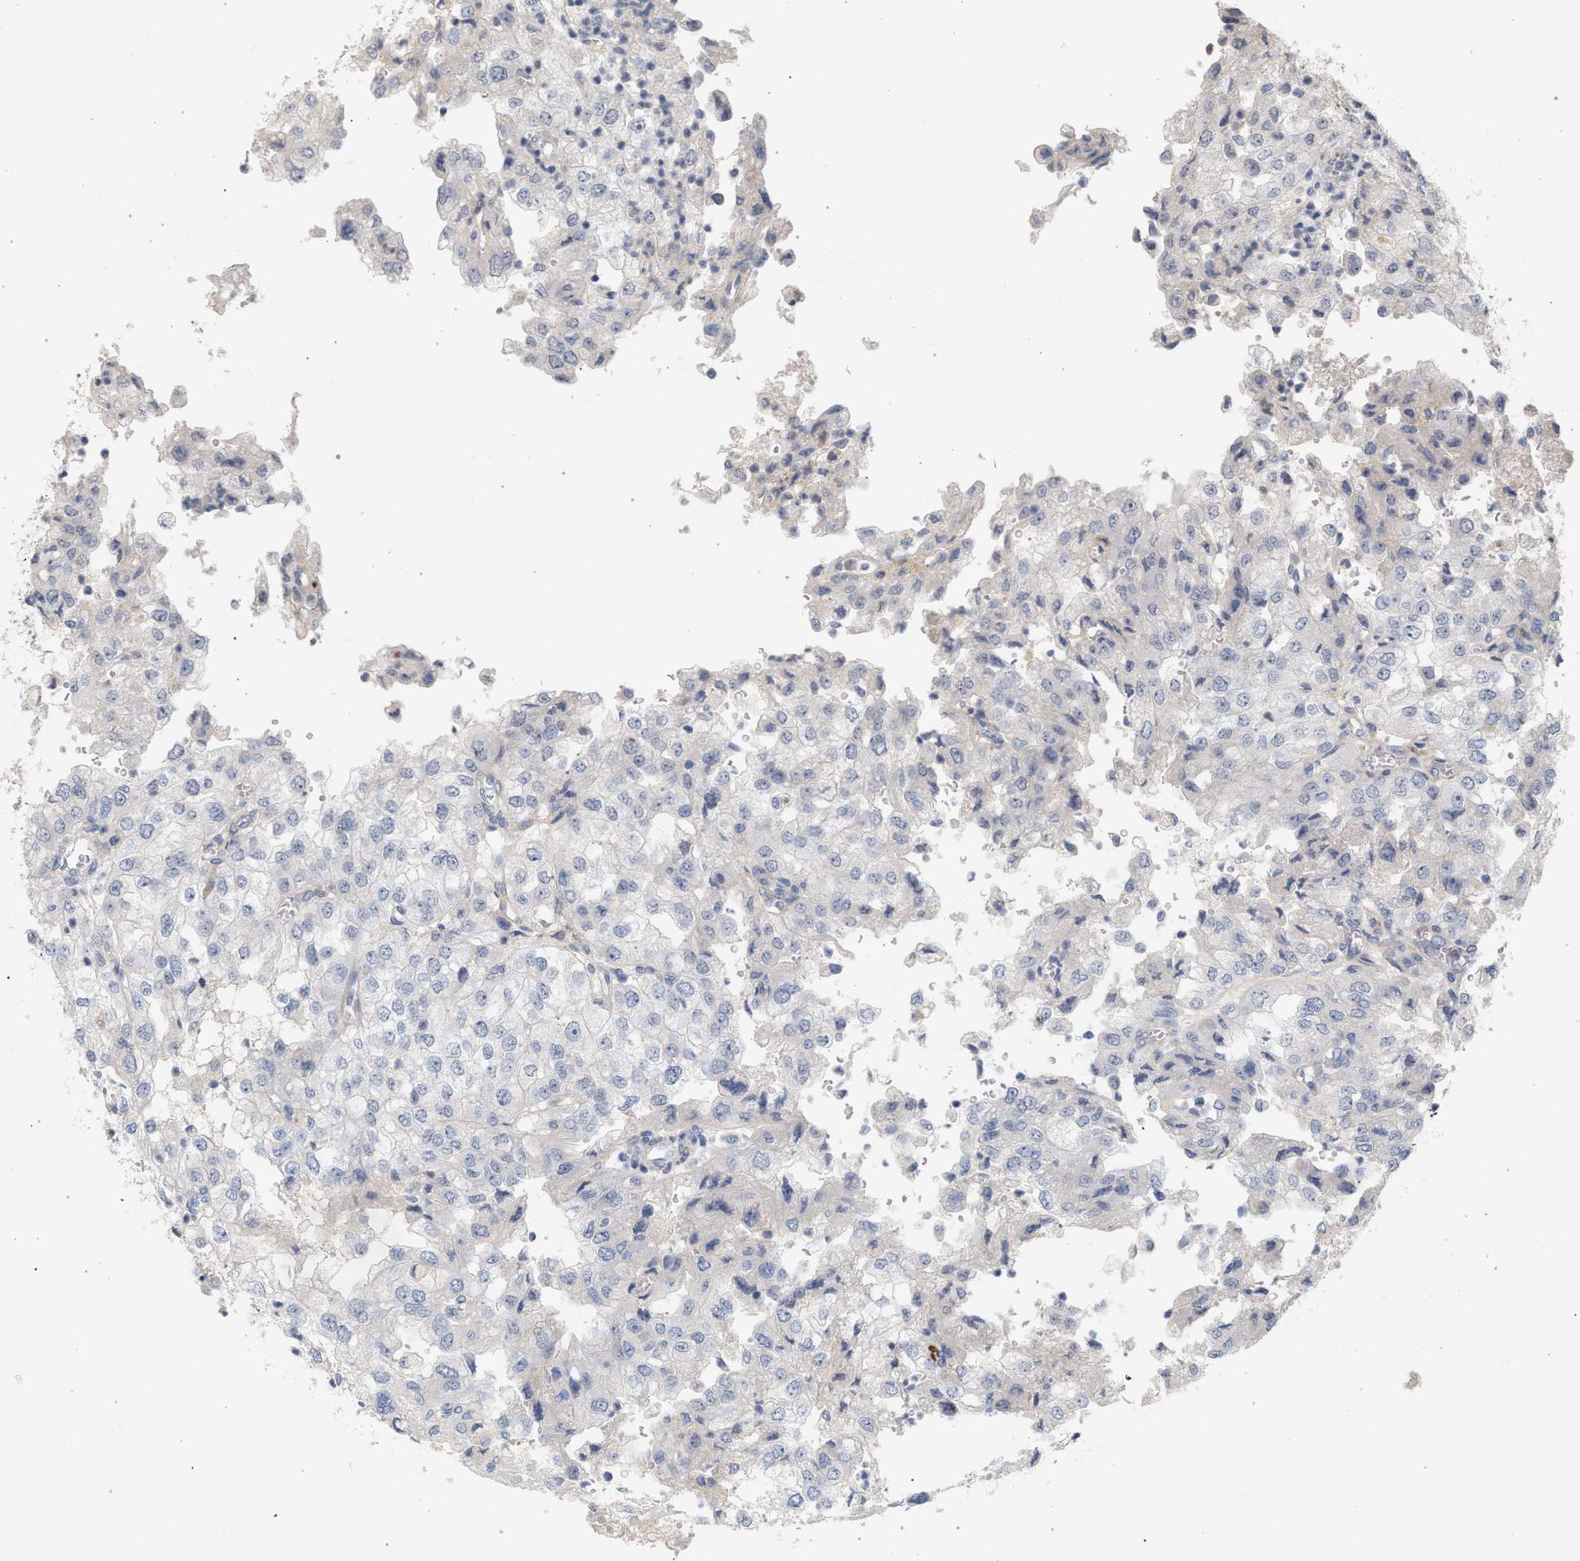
{"staining": {"intensity": "negative", "quantity": "none", "location": "none"}, "tissue": "renal cancer", "cell_type": "Tumor cells", "image_type": "cancer", "snomed": [{"axis": "morphology", "description": "Adenocarcinoma, NOS"}, {"axis": "topography", "description": "Kidney"}], "caption": "IHC histopathology image of human renal cancer (adenocarcinoma) stained for a protein (brown), which exhibits no positivity in tumor cells.", "gene": "MAMDC2", "patient": {"sex": "female", "age": 54}}